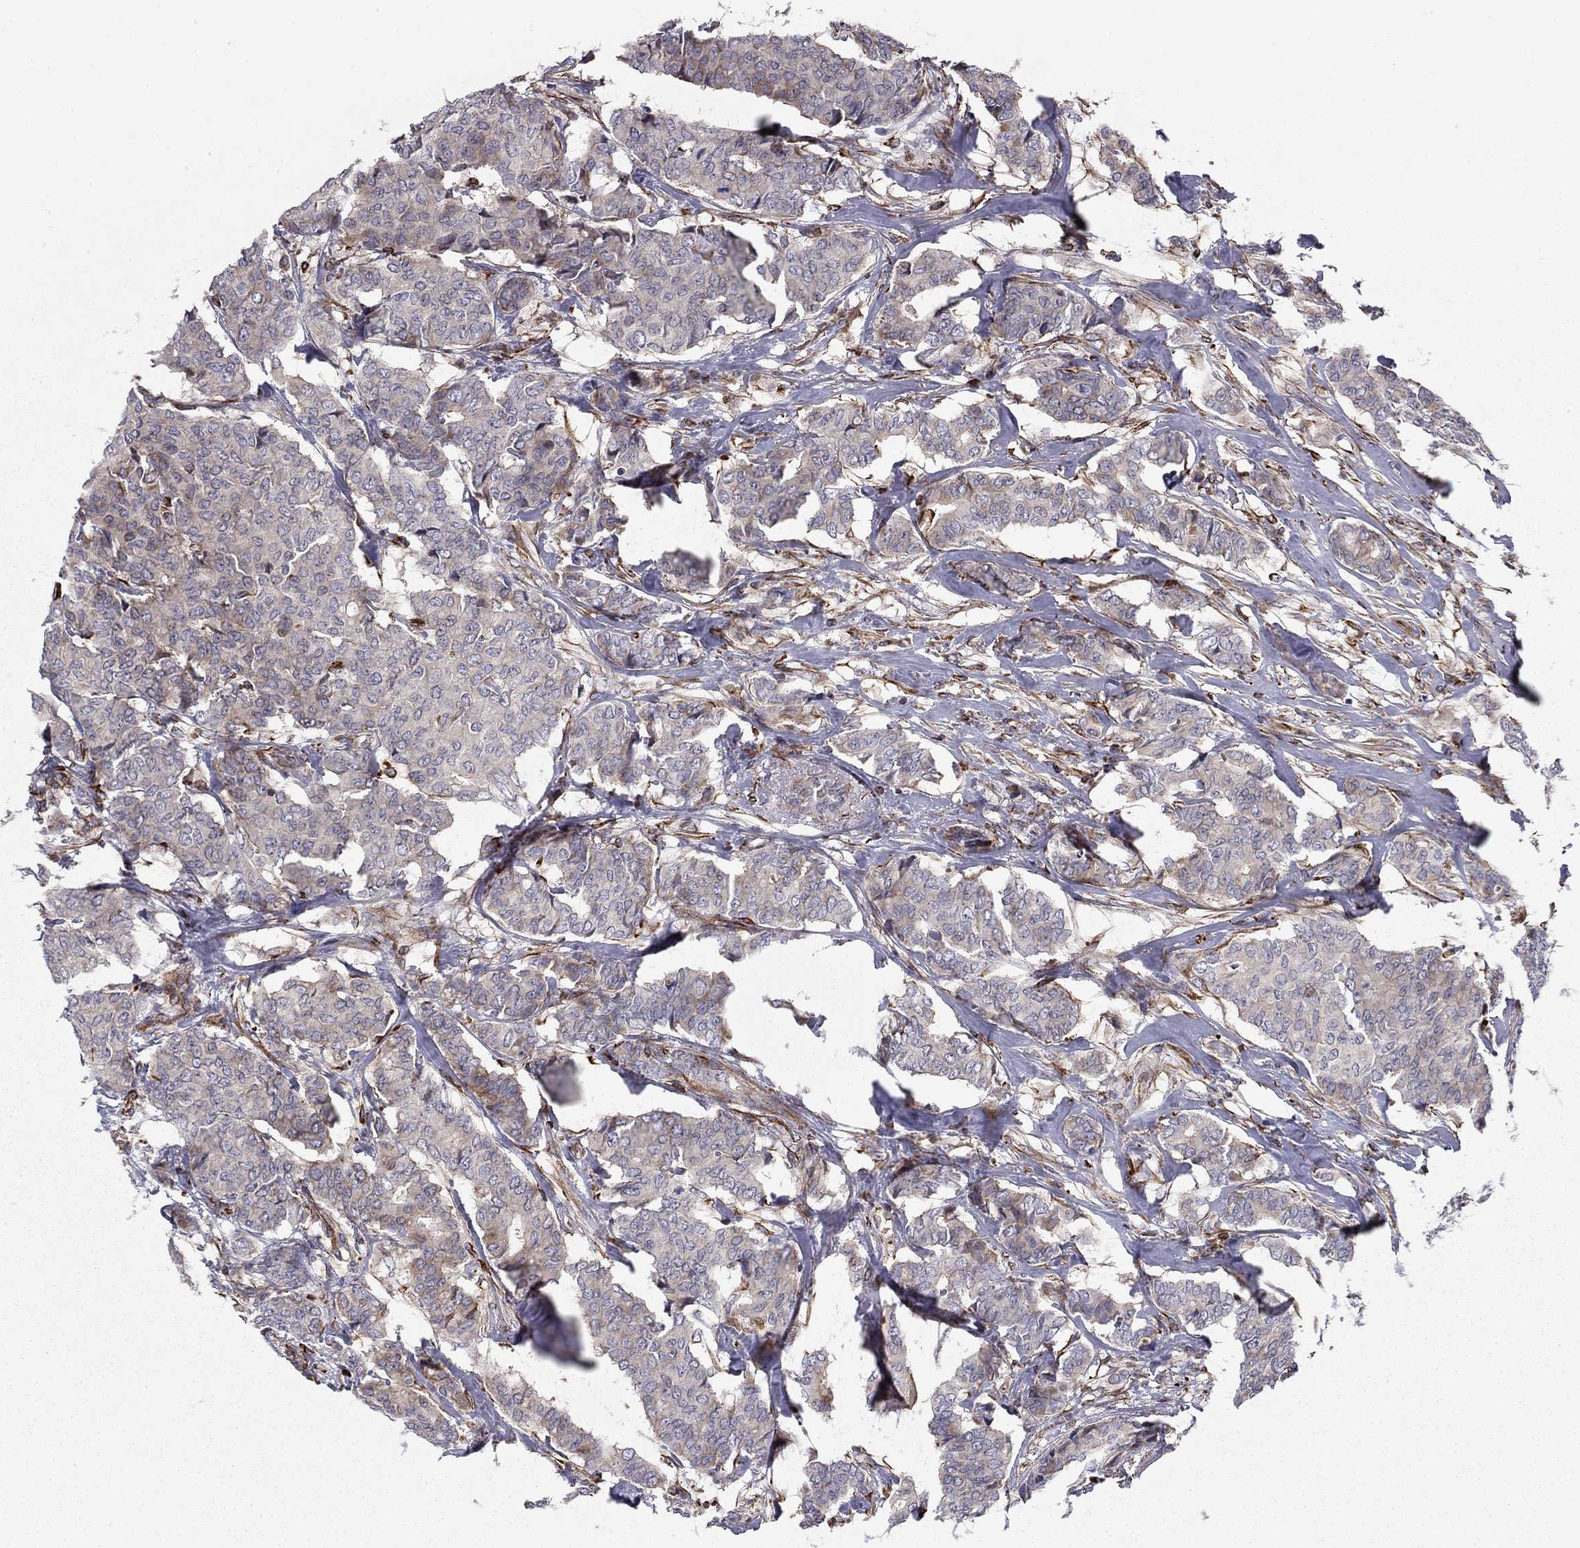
{"staining": {"intensity": "weak", "quantity": "<25%", "location": "cytoplasmic/membranous"}, "tissue": "breast cancer", "cell_type": "Tumor cells", "image_type": "cancer", "snomed": [{"axis": "morphology", "description": "Duct carcinoma"}, {"axis": "topography", "description": "Breast"}], "caption": "Immunohistochemistry image of human breast cancer stained for a protein (brown), which reveals no positivity in tumor cells.", "gene": "CLSTN1", "patient": {"sex": "female", "age": 75}}